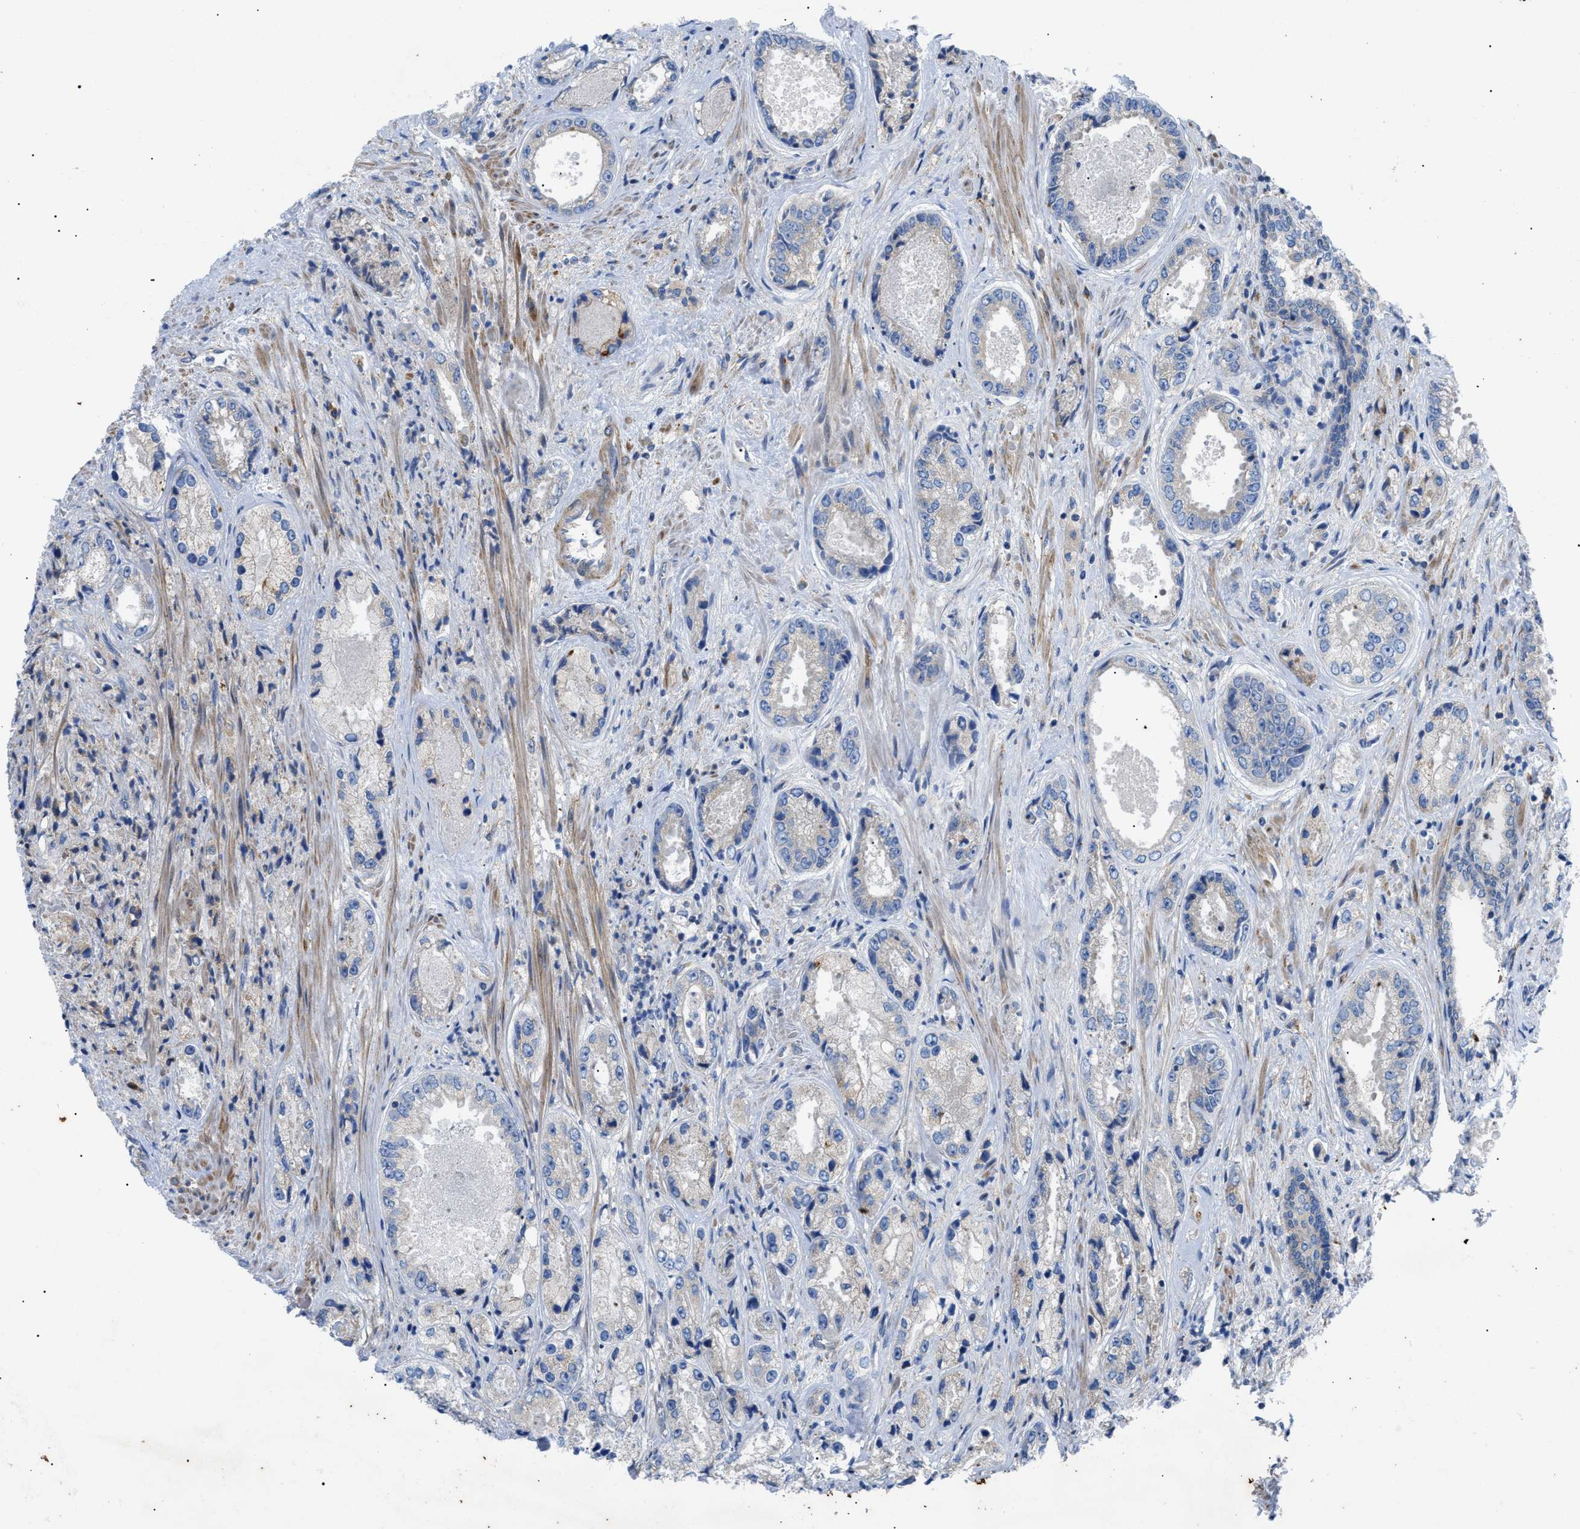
{"staining": {"intensity": "negative", "quantity": "none", "location": "none"}, "tissue": "prostate cancer", "cell_type": "Tumor cells", "image_type": "cancer", "snomed": [{"axis": "morphology", "description": "Adenocarcinoma, High grade"}, {"axis": "topography", "description": "Prostate"}], "caption": "A photomicrograph of human prostate cancer is negative for staining in tumor cells.", "gene": "HSPB8", "patient": {"sex": "male", "age": 61}}